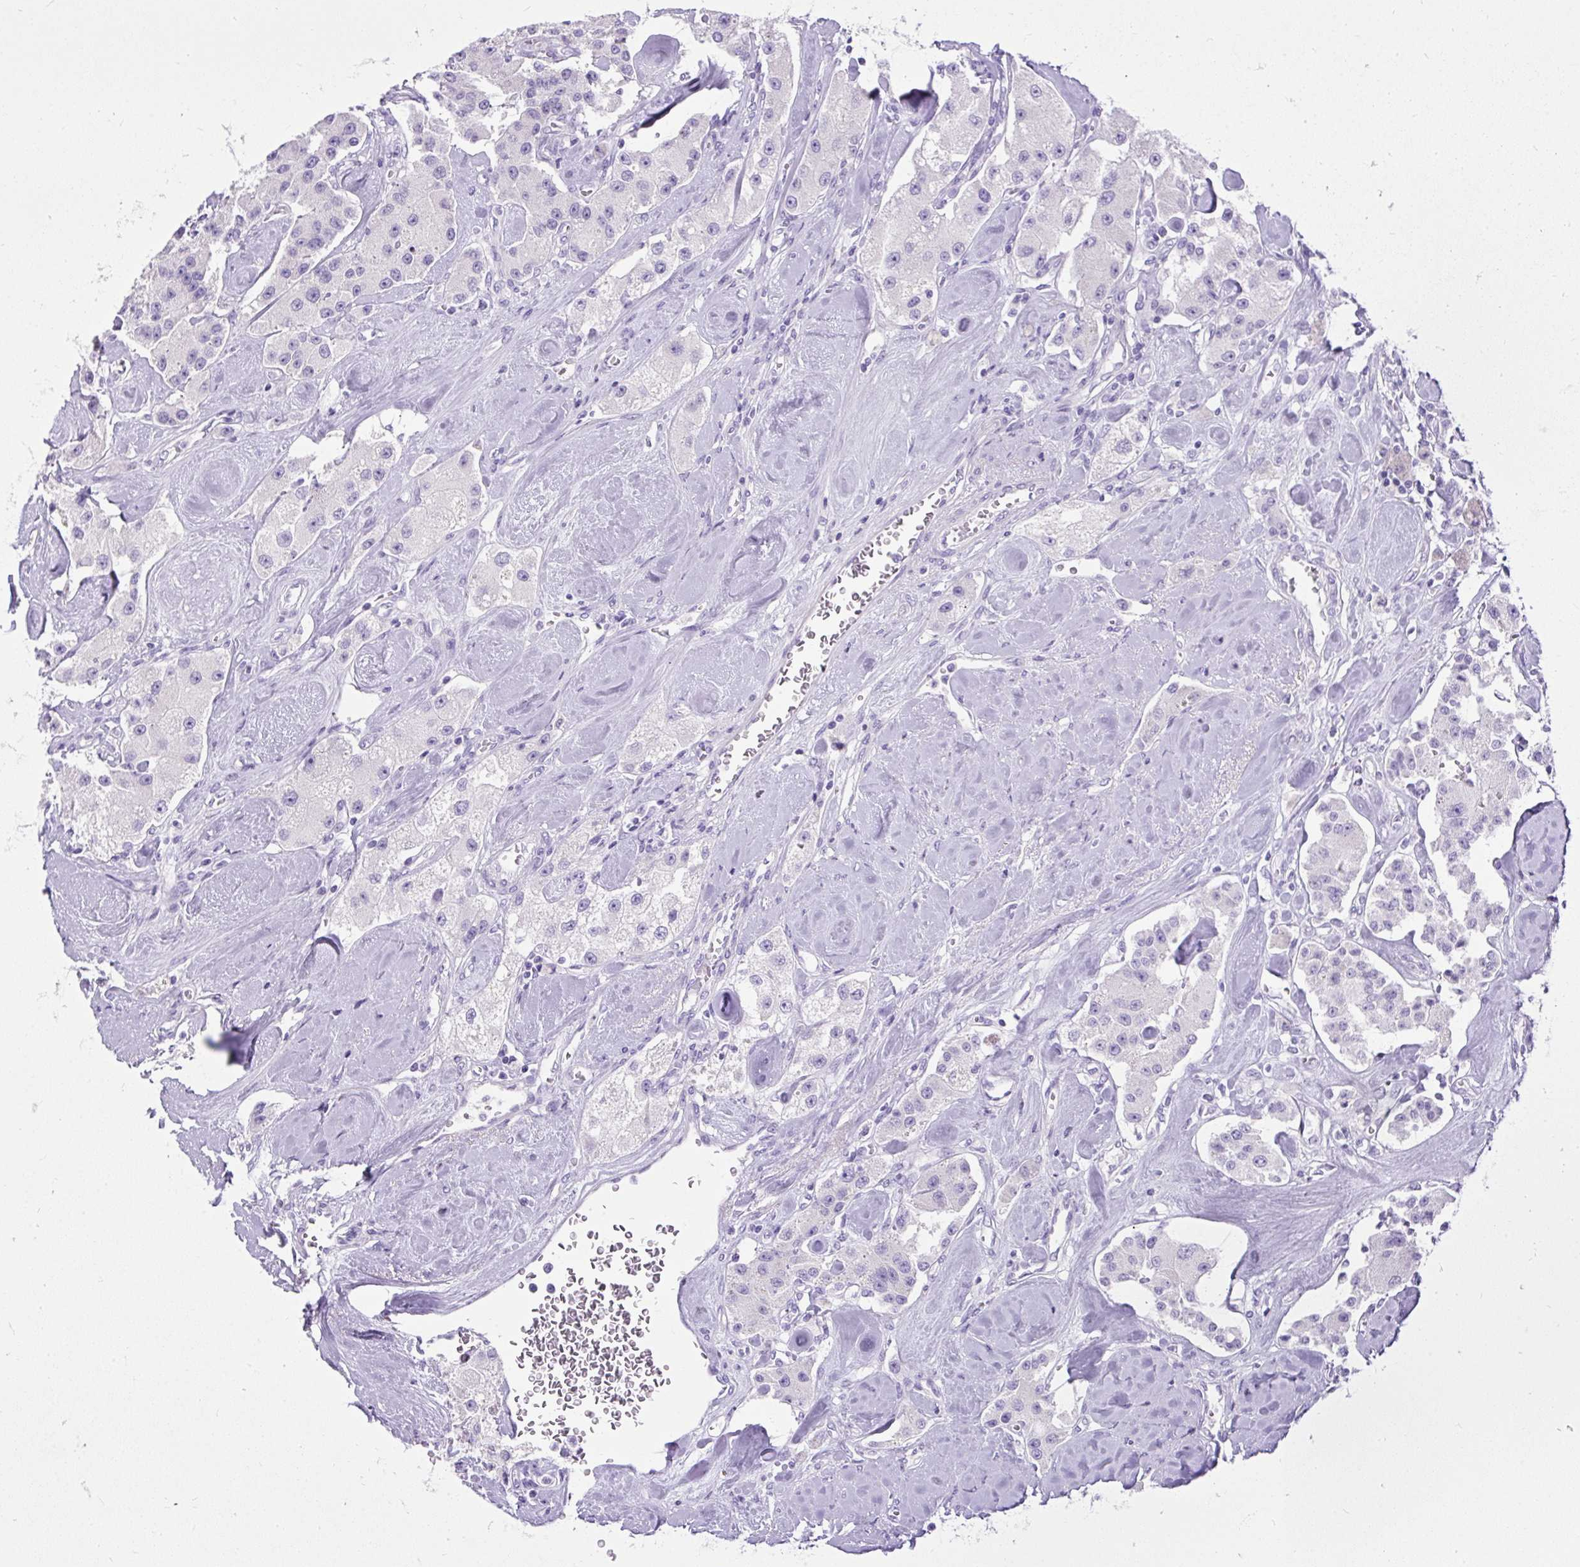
{"staining": {"intensity": "negative", "quantity": "none", "location": "none"}, "tissue": "carcinoid", "cell_type": "Tumor cells", "image_type": "cancer", "snomed": [{"axis": "morphology", "description": "Carcinoid, malignant, NOS"}, {"axis": "topography", "description": "Pancreas"}], "caption": "IHC micrograph of carcinoid stained for a protein (brown), which exhibits no staining in tumor cells.", "gene": "UPP1", "patient": {"sex": "male", "age": 41}}